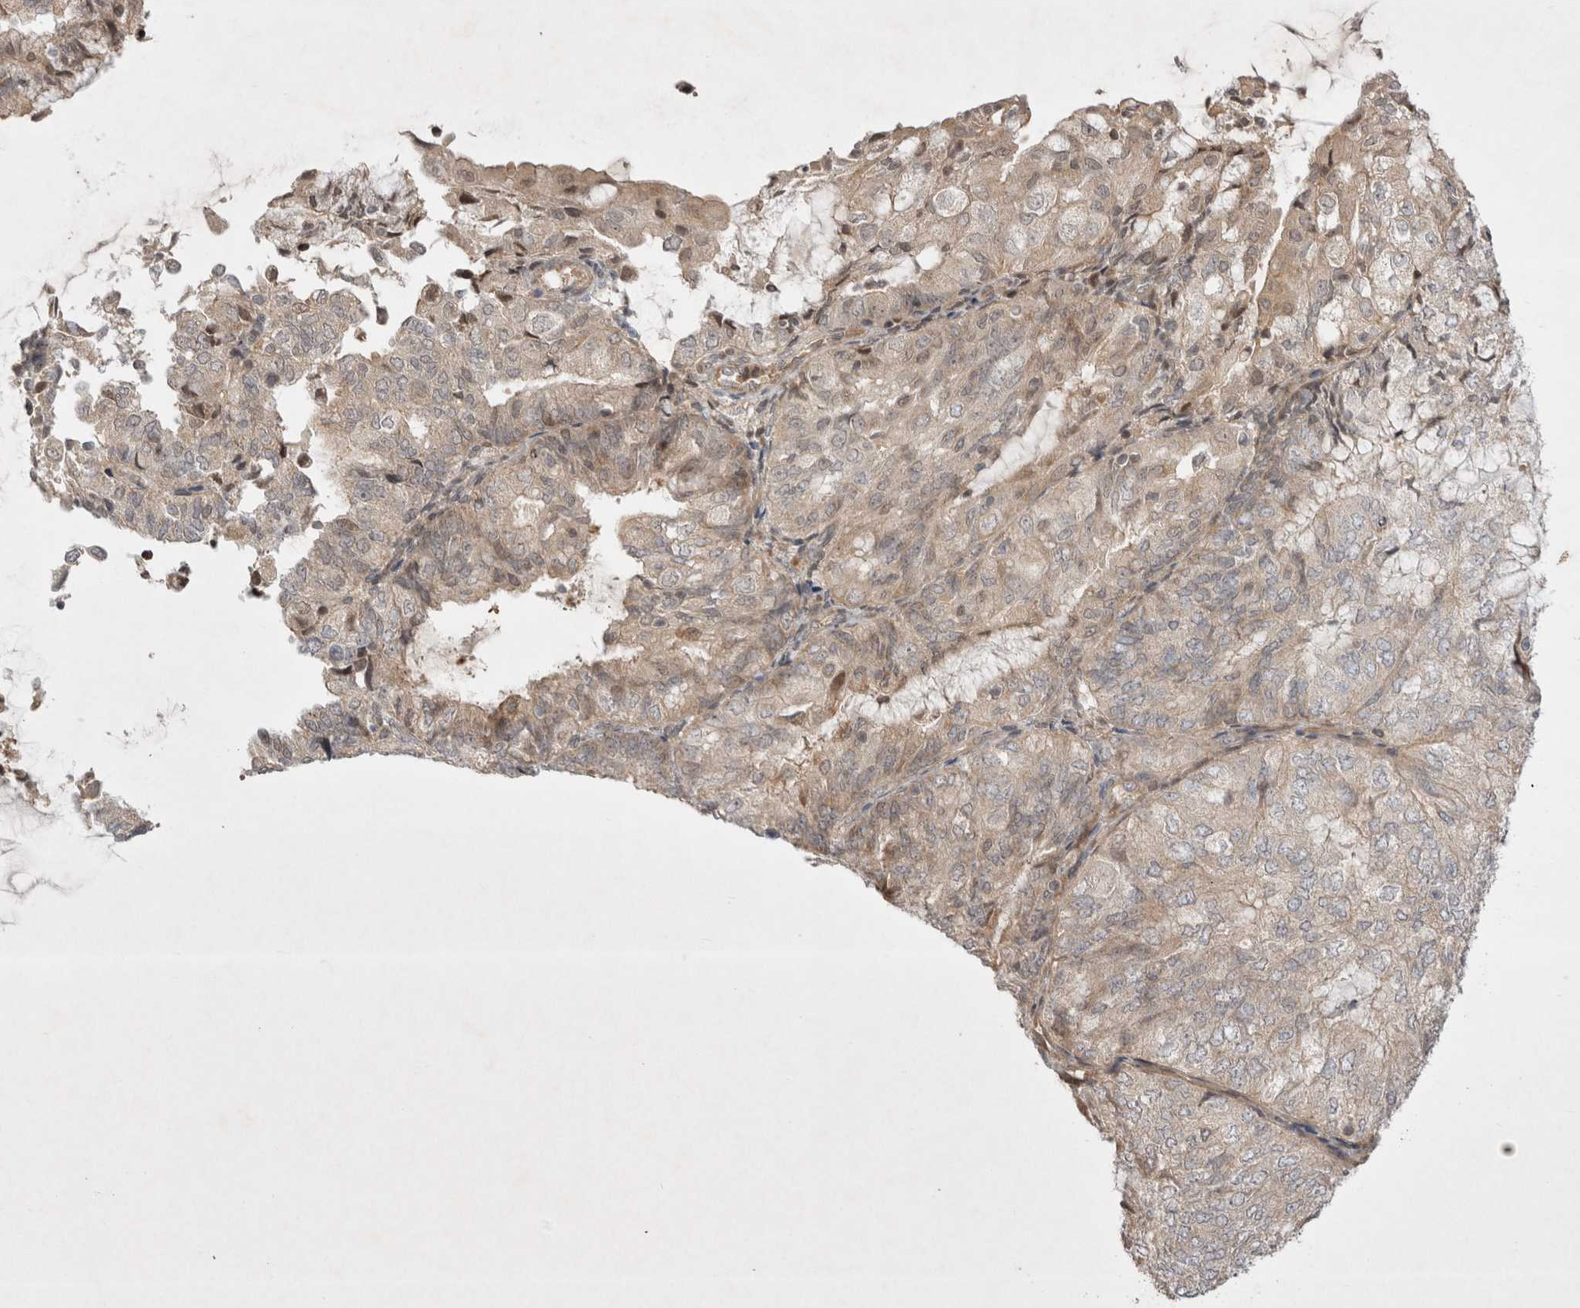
{"staining": {"intensity": "weak", "quantity": ">75%", "location": "cytoplasmic/membranous,nuclear"}, "tissue": "endometrial cancer", "cell_type": "Tumor cells", "image_type": "cancer", "snomed": [{"axis": "morphology", "description": "Adenocarcinoma, NOS"}, {"axis": "topography", "description": "Endometrium"}], "caption": "Protein staining of endometrial adenocarcinoma tissue reveals weak cytoplasmic/membranous and nuclear staining in approximately >75% of tumor cells.", "gene": "EIF2AK1", "patient": {"sex": "female", "age": 81}}